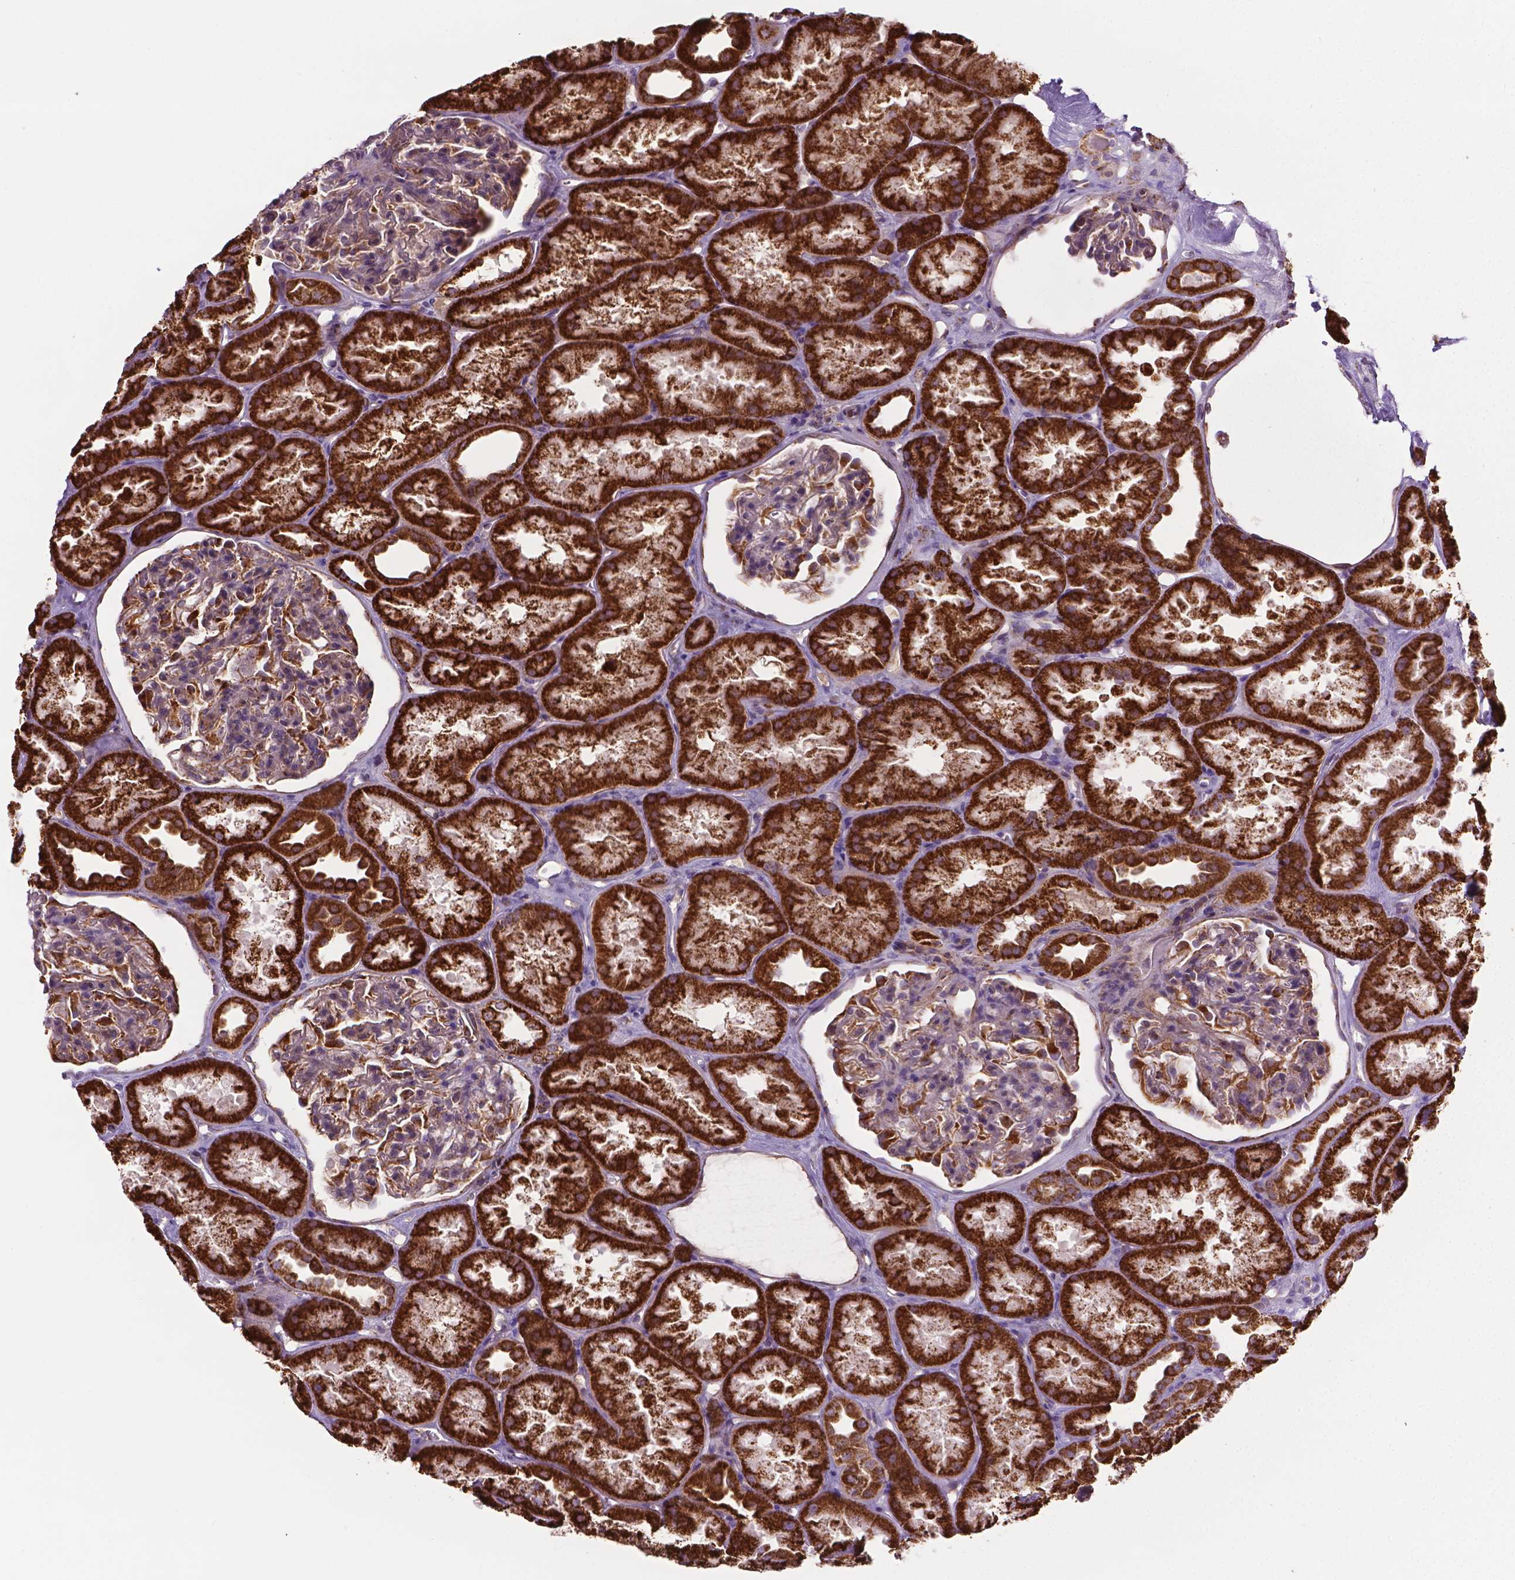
{"staining": {"intensity": "strong", "quantity": "25%-75%", "location": "cytoplasmic/membranous"}, "tissue": "kidney", "cell_type": "Cells in glomeruli", "image_type": "normal", "snomed": [{"axis": "morphology", "description": "Normal tissue, NOS"}, {"axis": "topography", "description": "Kidney"}], "caption": "An image showing strong cytoplasmic/membranous staining in about 25%-75% of cells in glomeruli in unremarkable kidney, as visualized by brown immunohistochemical staining.", "gene": "PIBF1", "patient": {"sex": "male", "age": 61}}